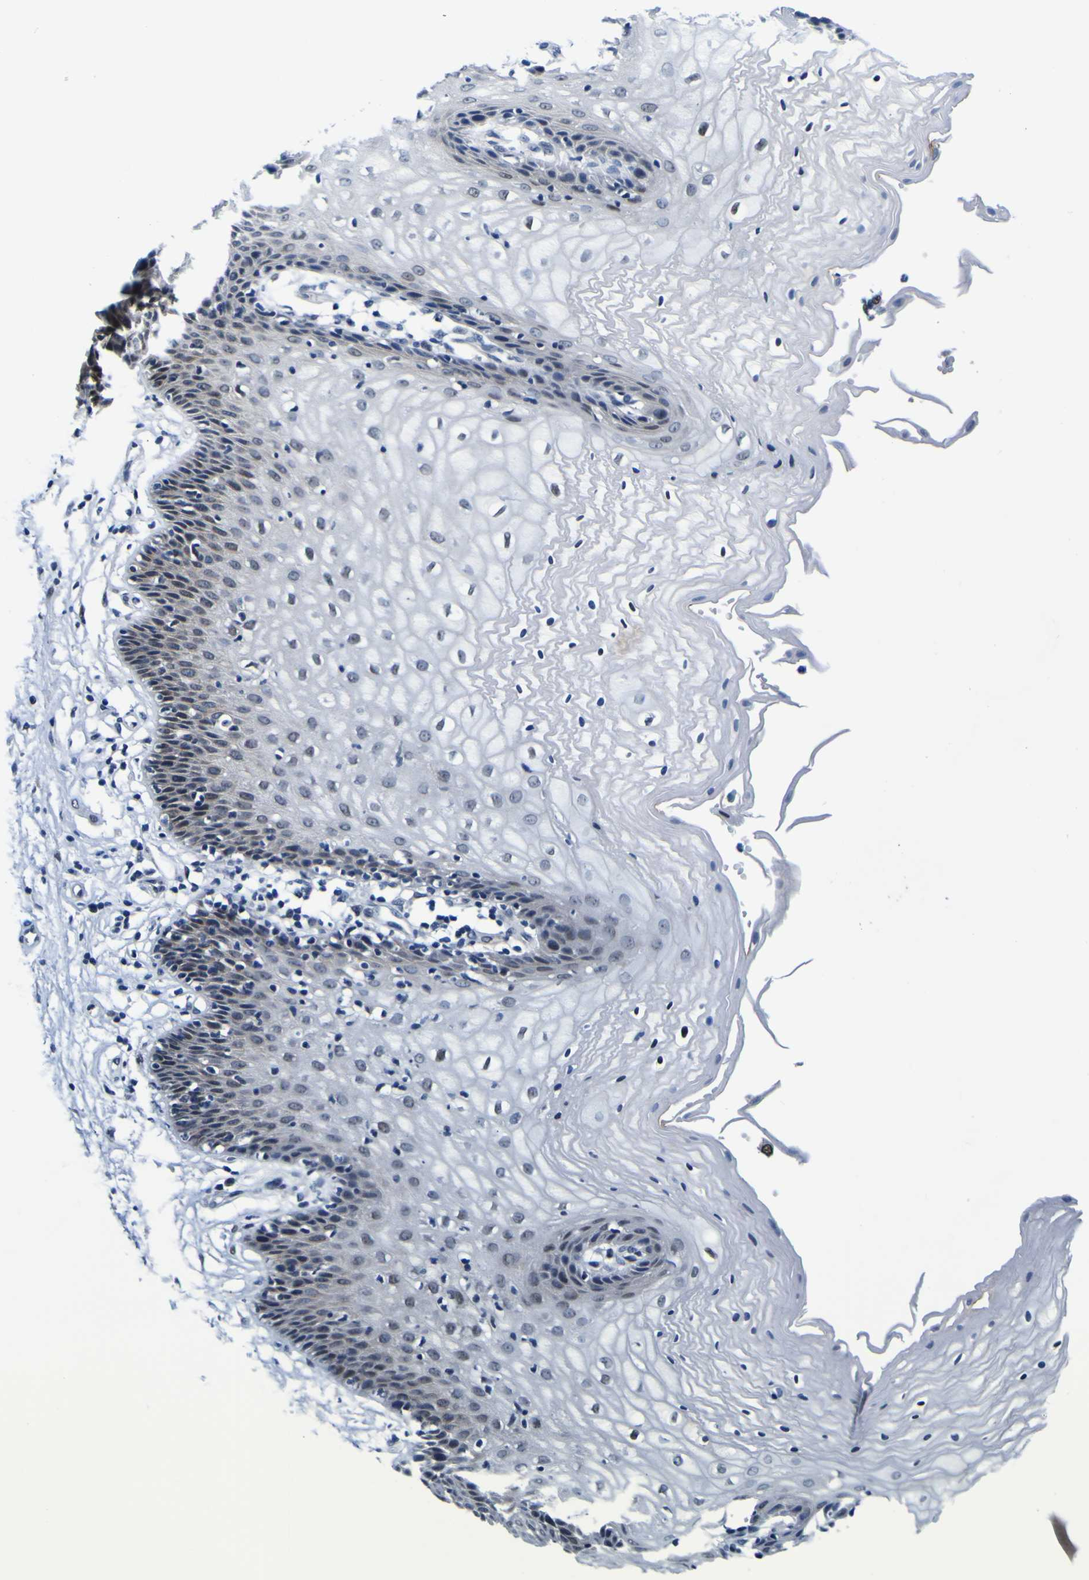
{"staining": {"intensity": "weak", "quantity": "<25%", "location": "nuclear"}, "tissue": "vagina", "cell_type": "Squamous epithelial cells", "image_type": "normal", "snomed": [{"axis": "morphology", "description": "Normal tissue, NOS"}, {"axis": "topography", "description": "Vagina"}], "caption": "The immunohistochemistry photomicrograph has no significant positivity in squamous epithelial cells of vagina. Brightfield microscopy of IHC stained with DAB (3,3'-diaminobenzidine) (brown) and hematoxylin (blue), captured at high magnification.", "gene": "CUL4B", "patient": {"sex": "female", "age": 34}}